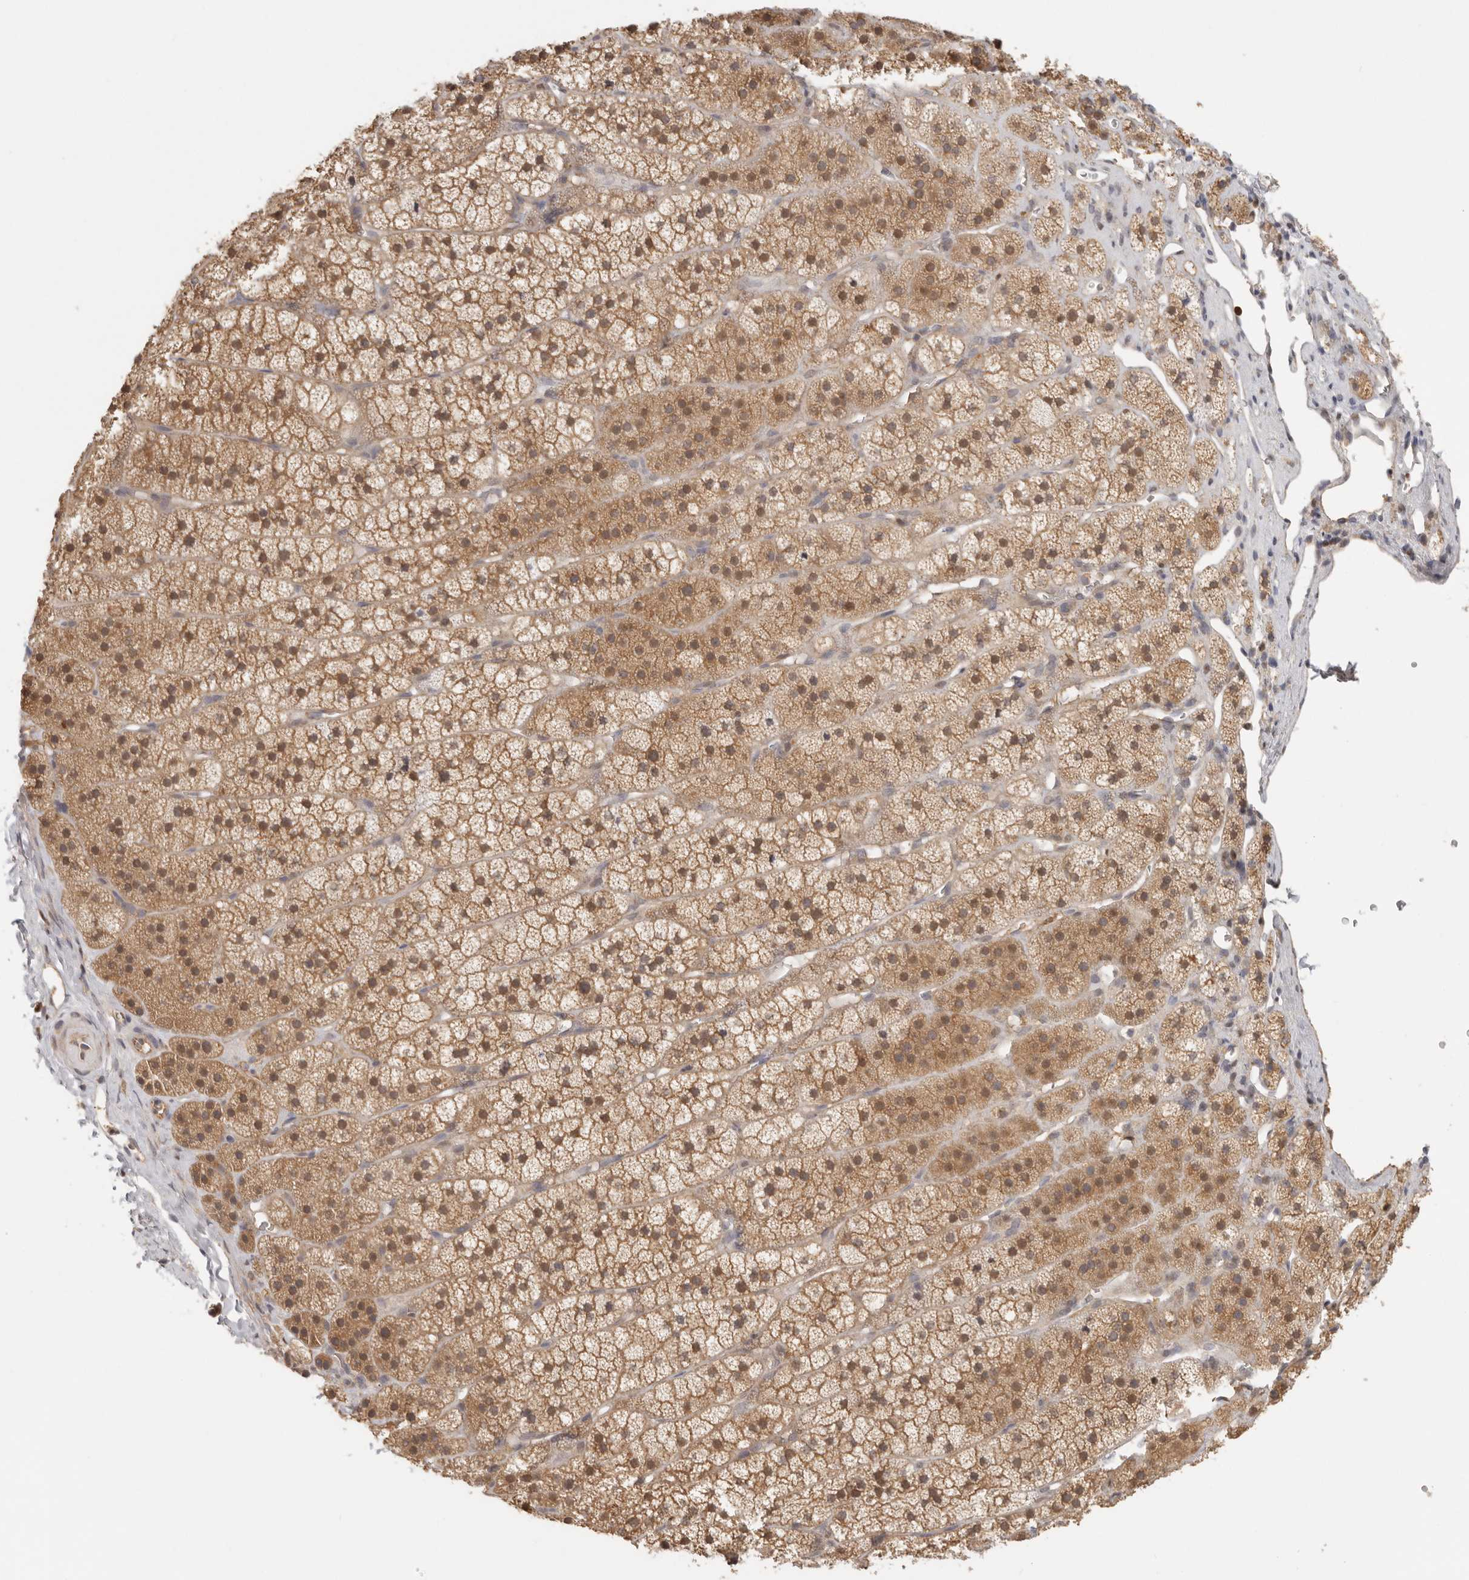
{"staining": {"intensity": "moderate", "quantity": ">75%", "location": "cytoplasmic/membranous"}, "tissue": "adrenal gland", "cell_type": "Glandular cells", "image_type": "normal", "snomed": [{"axis": "morphology", "description": "Normal tissue, NOS"}, {"axis": "topography", "description": "Adrenal gland"}], "caption": "A brown stain labels moderate cytoplasmic/membranous expression of a protein in glandular cells of benign human adrenal gland.", "gene": "PSMA5", "patient": {"sex": "female", "age": 44}}